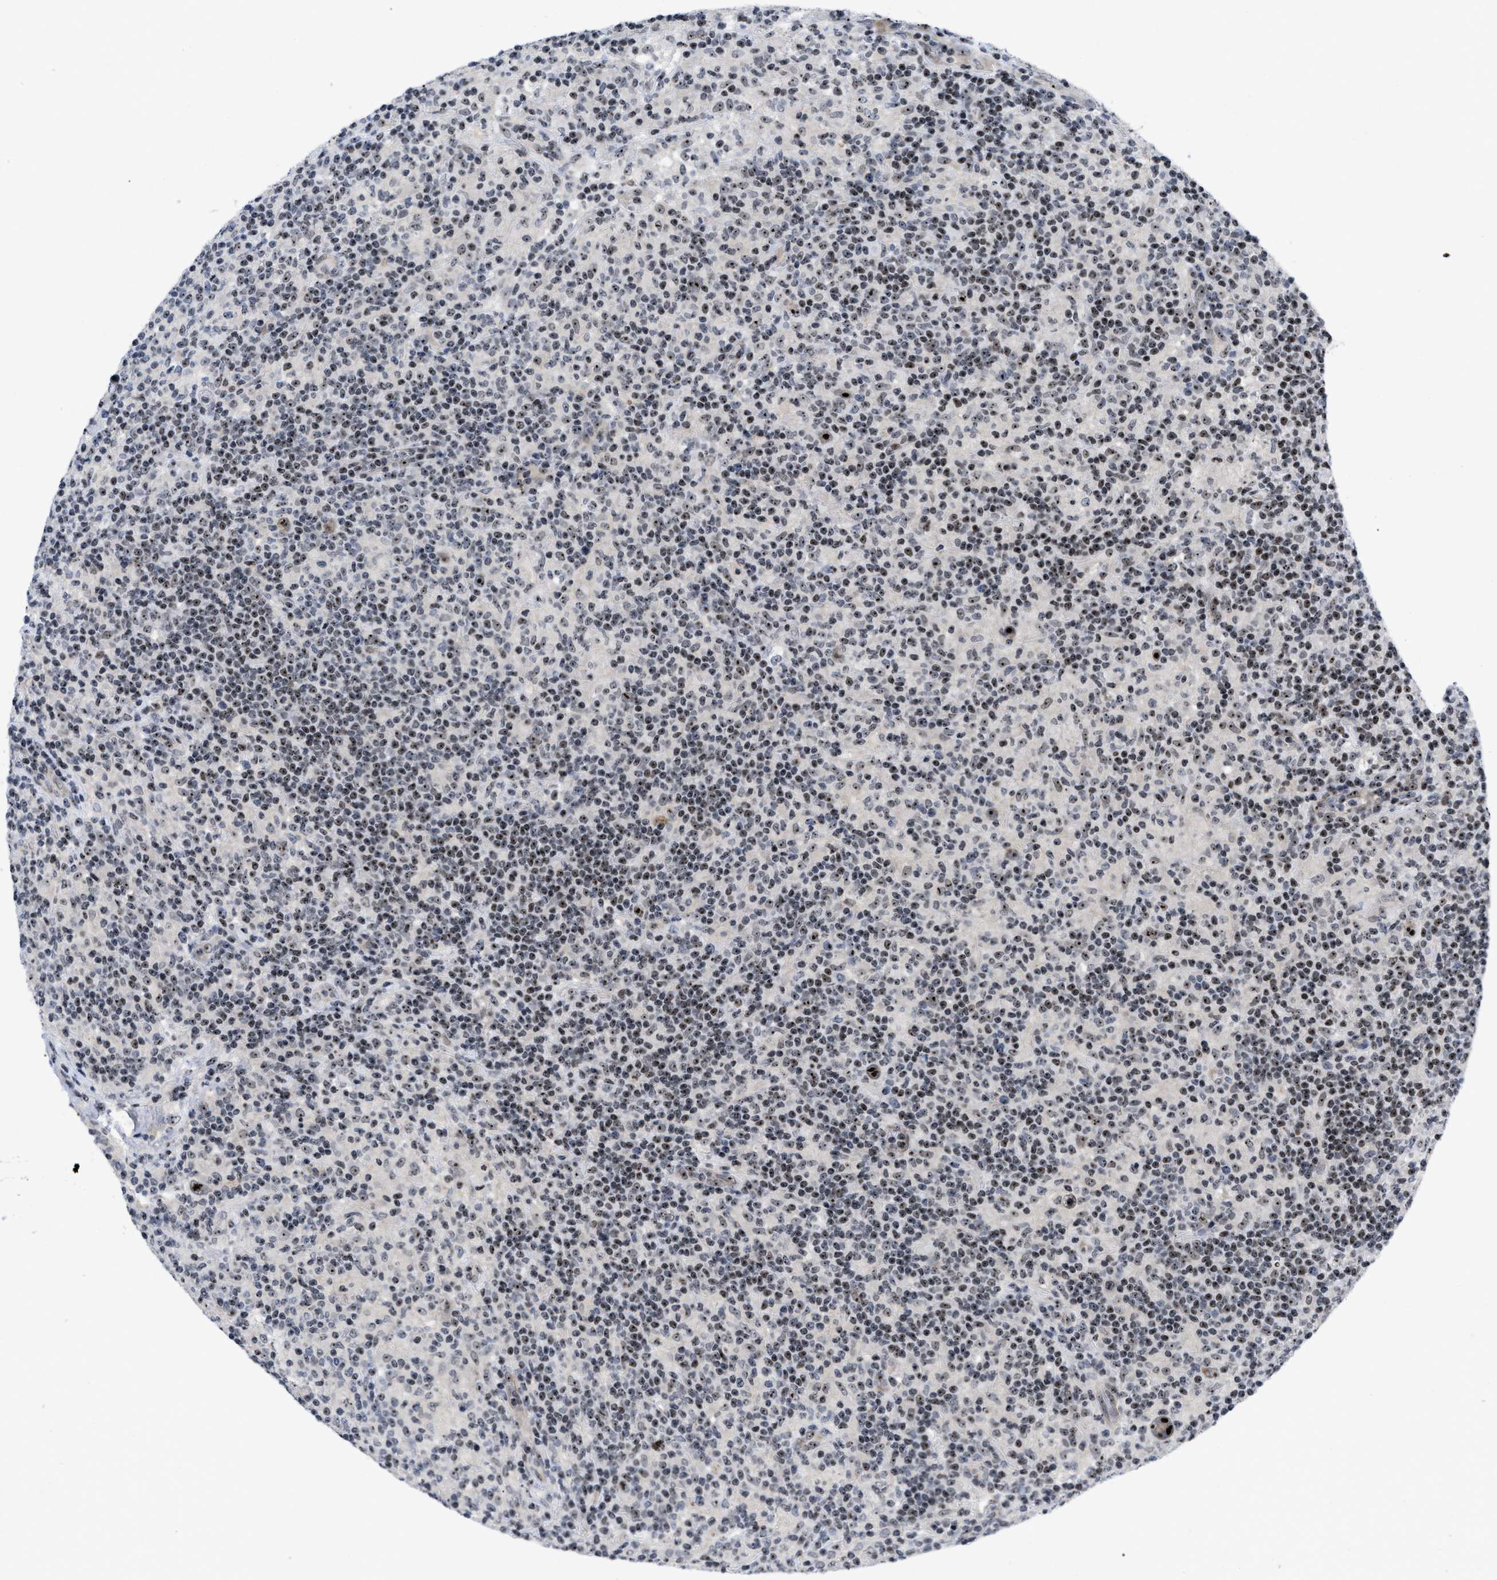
{"staining": {"intensity": "strong", "quantity": ">75%", "location": "nuclear"}, "tissue": "lymphoma", "cell_type": "Tumor cells", "image_type": "cancer", "snomed": [{"axis": "morphology", "description": "Hodgkin's disease, NOS"}, {"axis": "topography", "description": "Lymph node"}], "caption": "Protein expression analysis of human lymphoma reveals strong nuclear staining in about >75% of tumor cells. (Stains: DAB in brown, nuclei in blue, Microscopy: brightfield microscopy at high magnification).", "gene": "NOP58", "patient": {"sex": "male", "age": 70}}